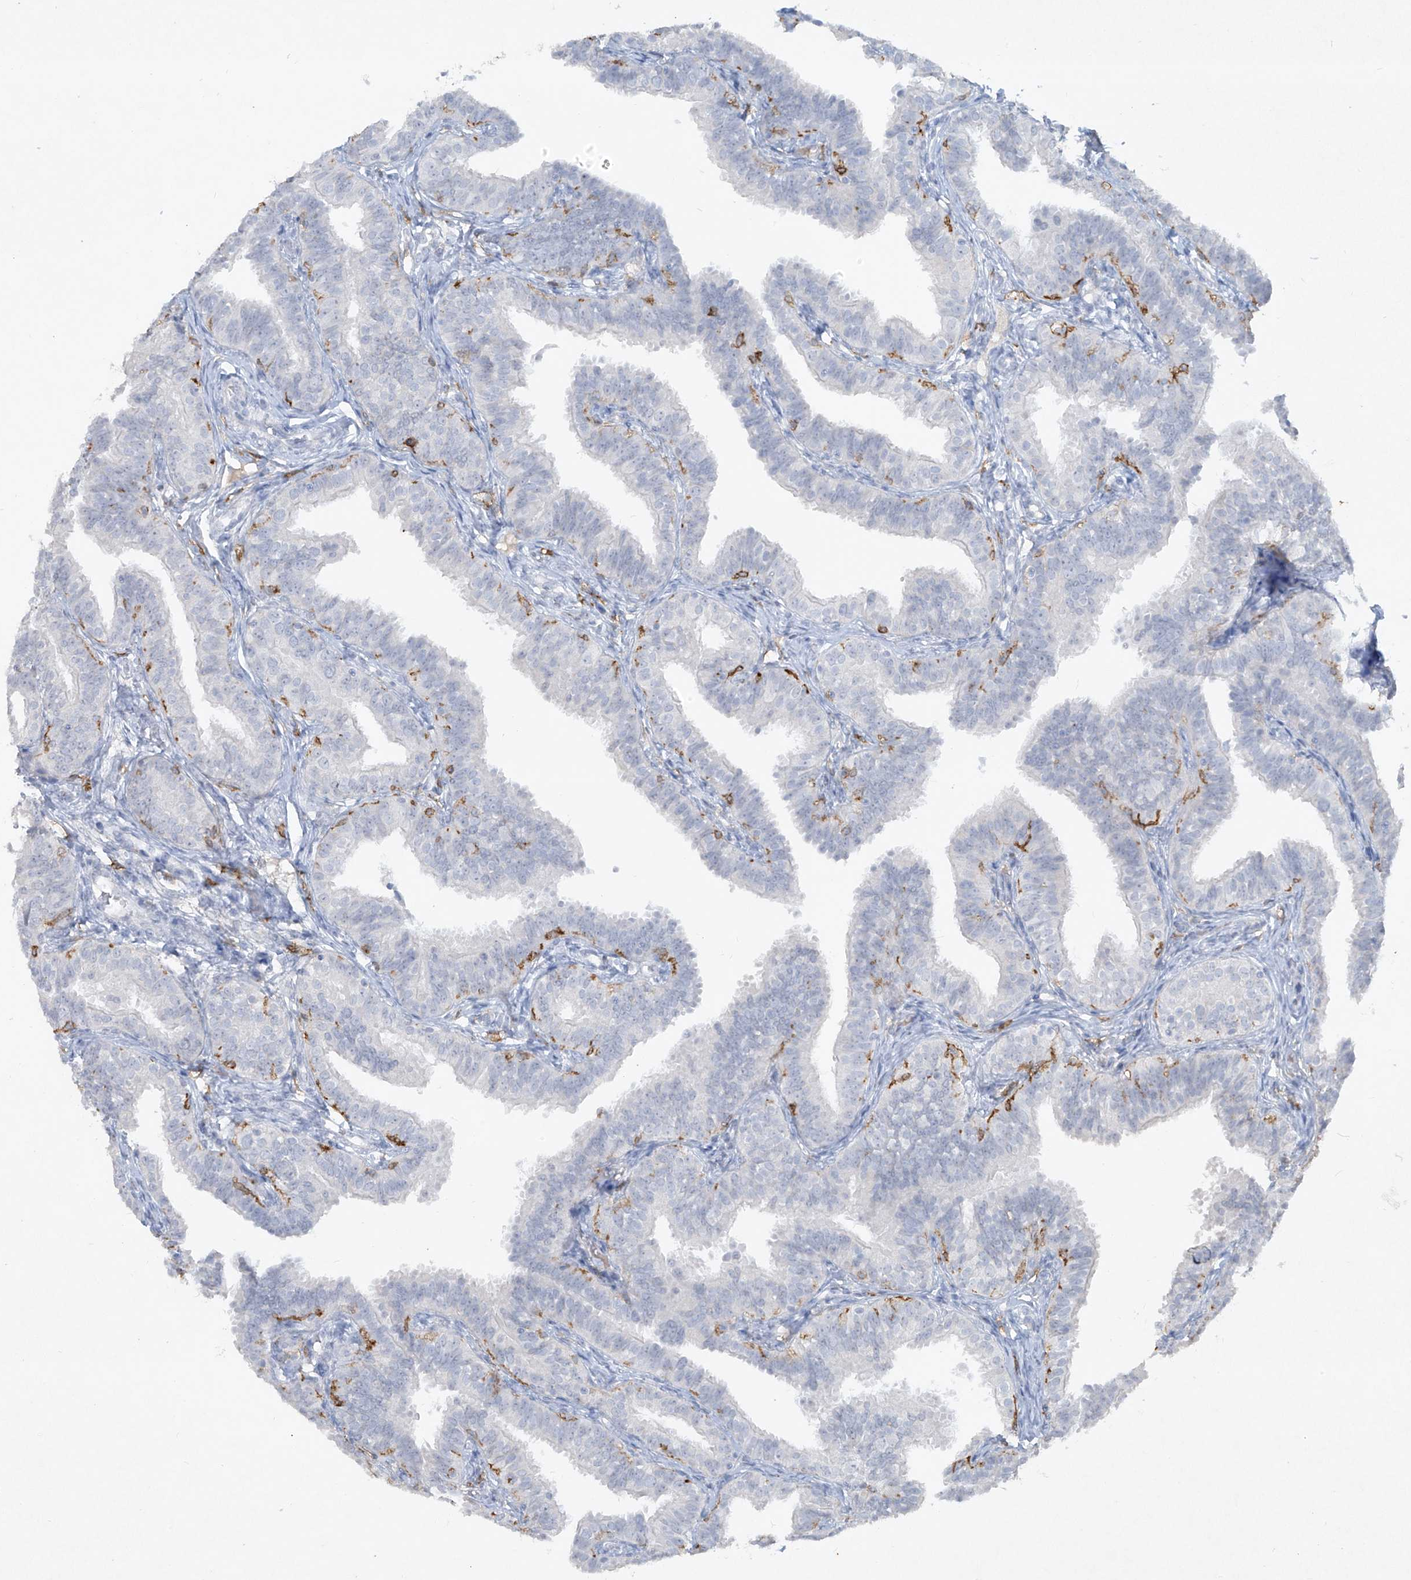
{"staining": {"intensity": "negative", "quantity": "none", "location": "none"}, "tissue": "fallopian tube", "cell_type": "Glandular cells", "image_type": "normal", "snomed": [{"axis": "morphology", "description": "Normal tissue, NOS"}, {"axis": "topography", "description": "Fallopian tube"}], "caption": "A high-resolution image shows immunohistochemistry staining of benign fallopian tube, which demonstrates no significant positivity in glandular cells.", "gene": "FCGR3A", "patient": {"sex": "female", "age": 35}}